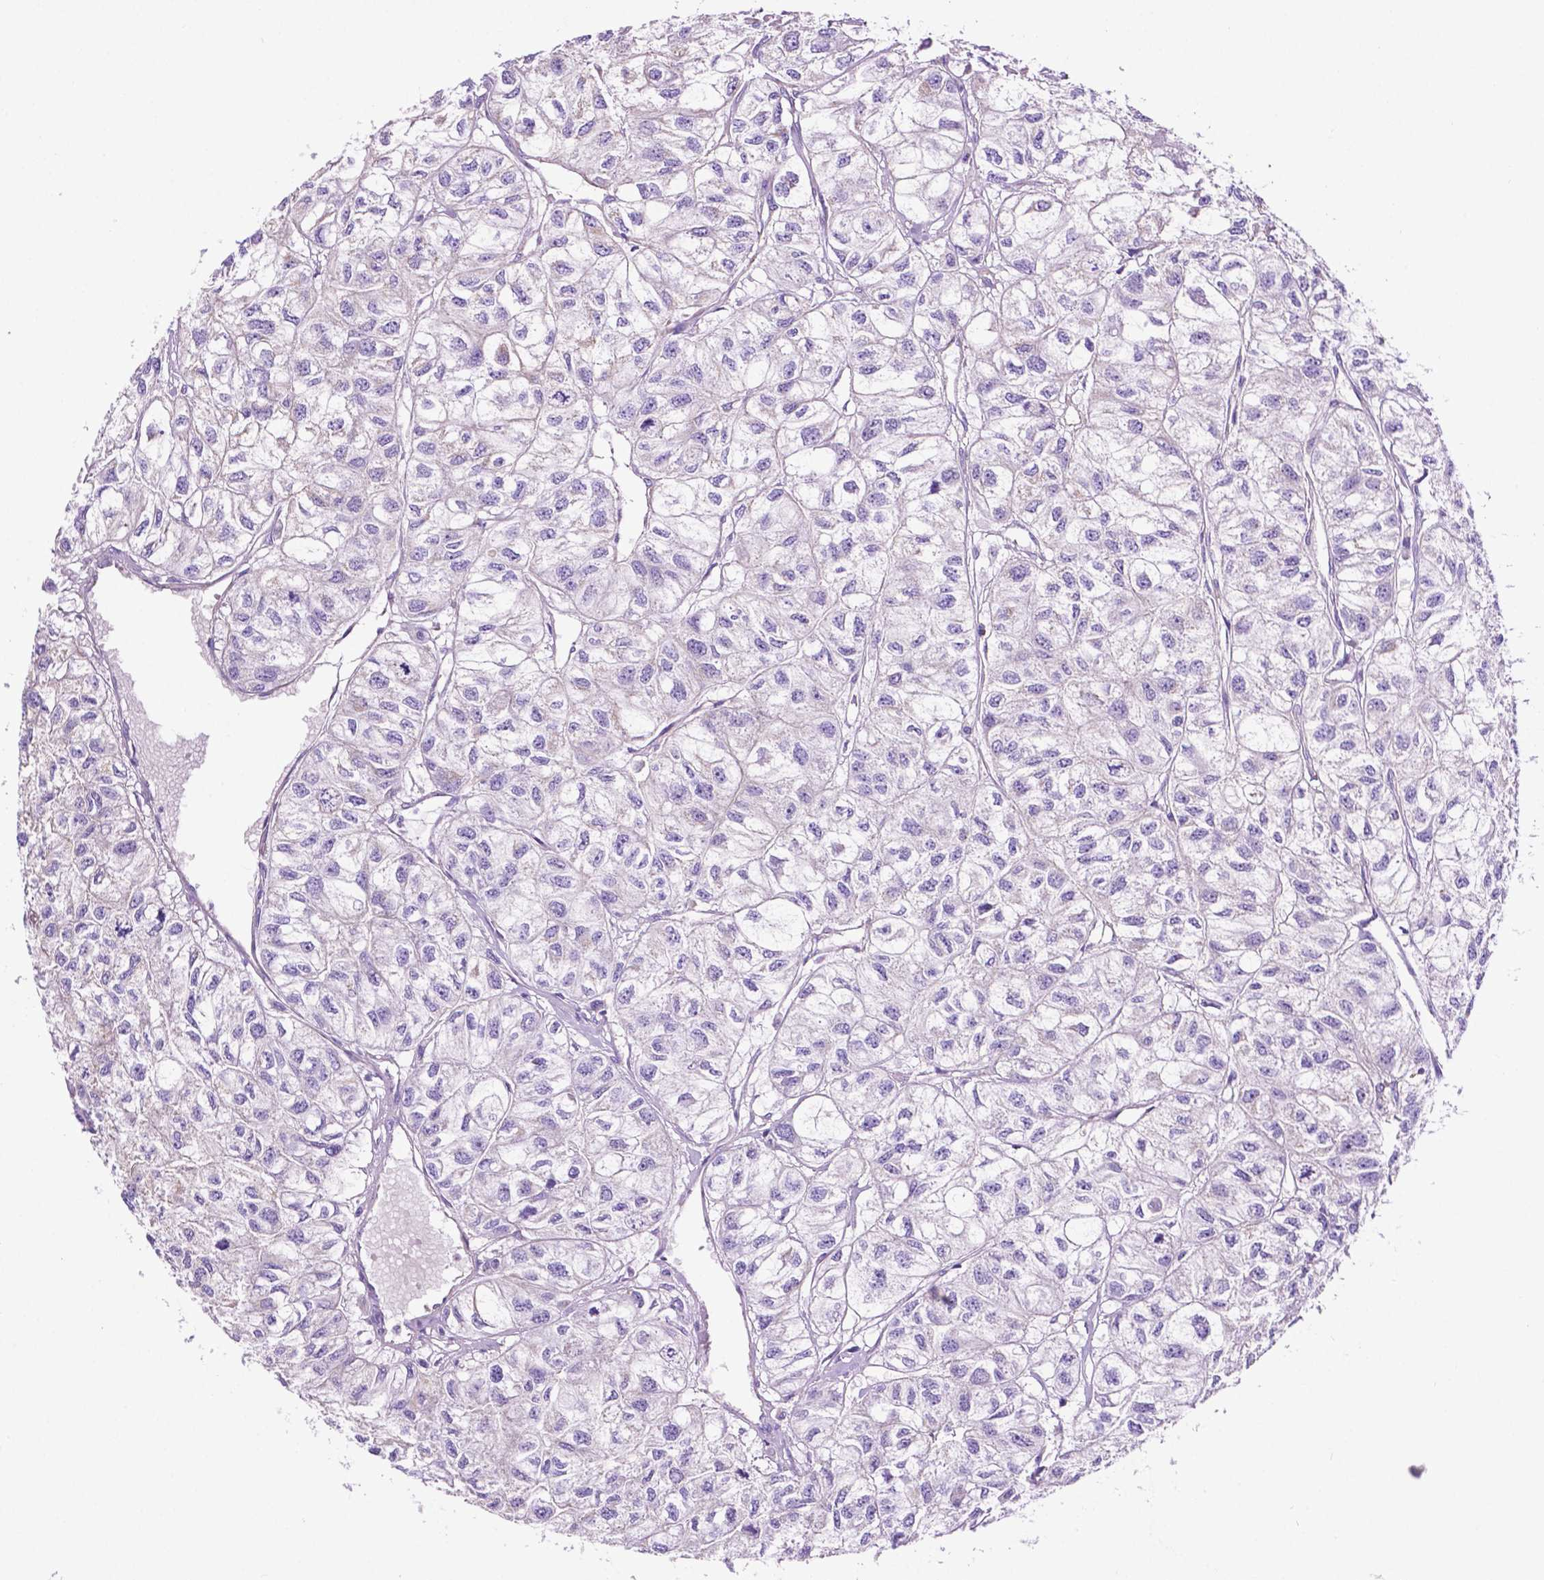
{"staining": {"intensity": "negative", "quantity": "none", "location": "none"}, "tissue": "renal cancer", "cell_type": "Tumor cells", "image_type": "cancer", "snomed": [{"axis": "morphology", "description": "Adenocarcinoma, NOS"}, {"axis": "topography", "description": "Kidney"}], "caption": "Immunohistochemistry (IHC) photomicrograph of neoplastic tissue: human renal cancer stained with DAB displays no significant protein positivity in tumor cells. Brightfield microscopy of immunohistochemistry stained with DAB (brown) and hematoxylin (blue), captured at high magnification.", "gene": "PHYHIP", "patient": {"sex": "male", "age": 56}}